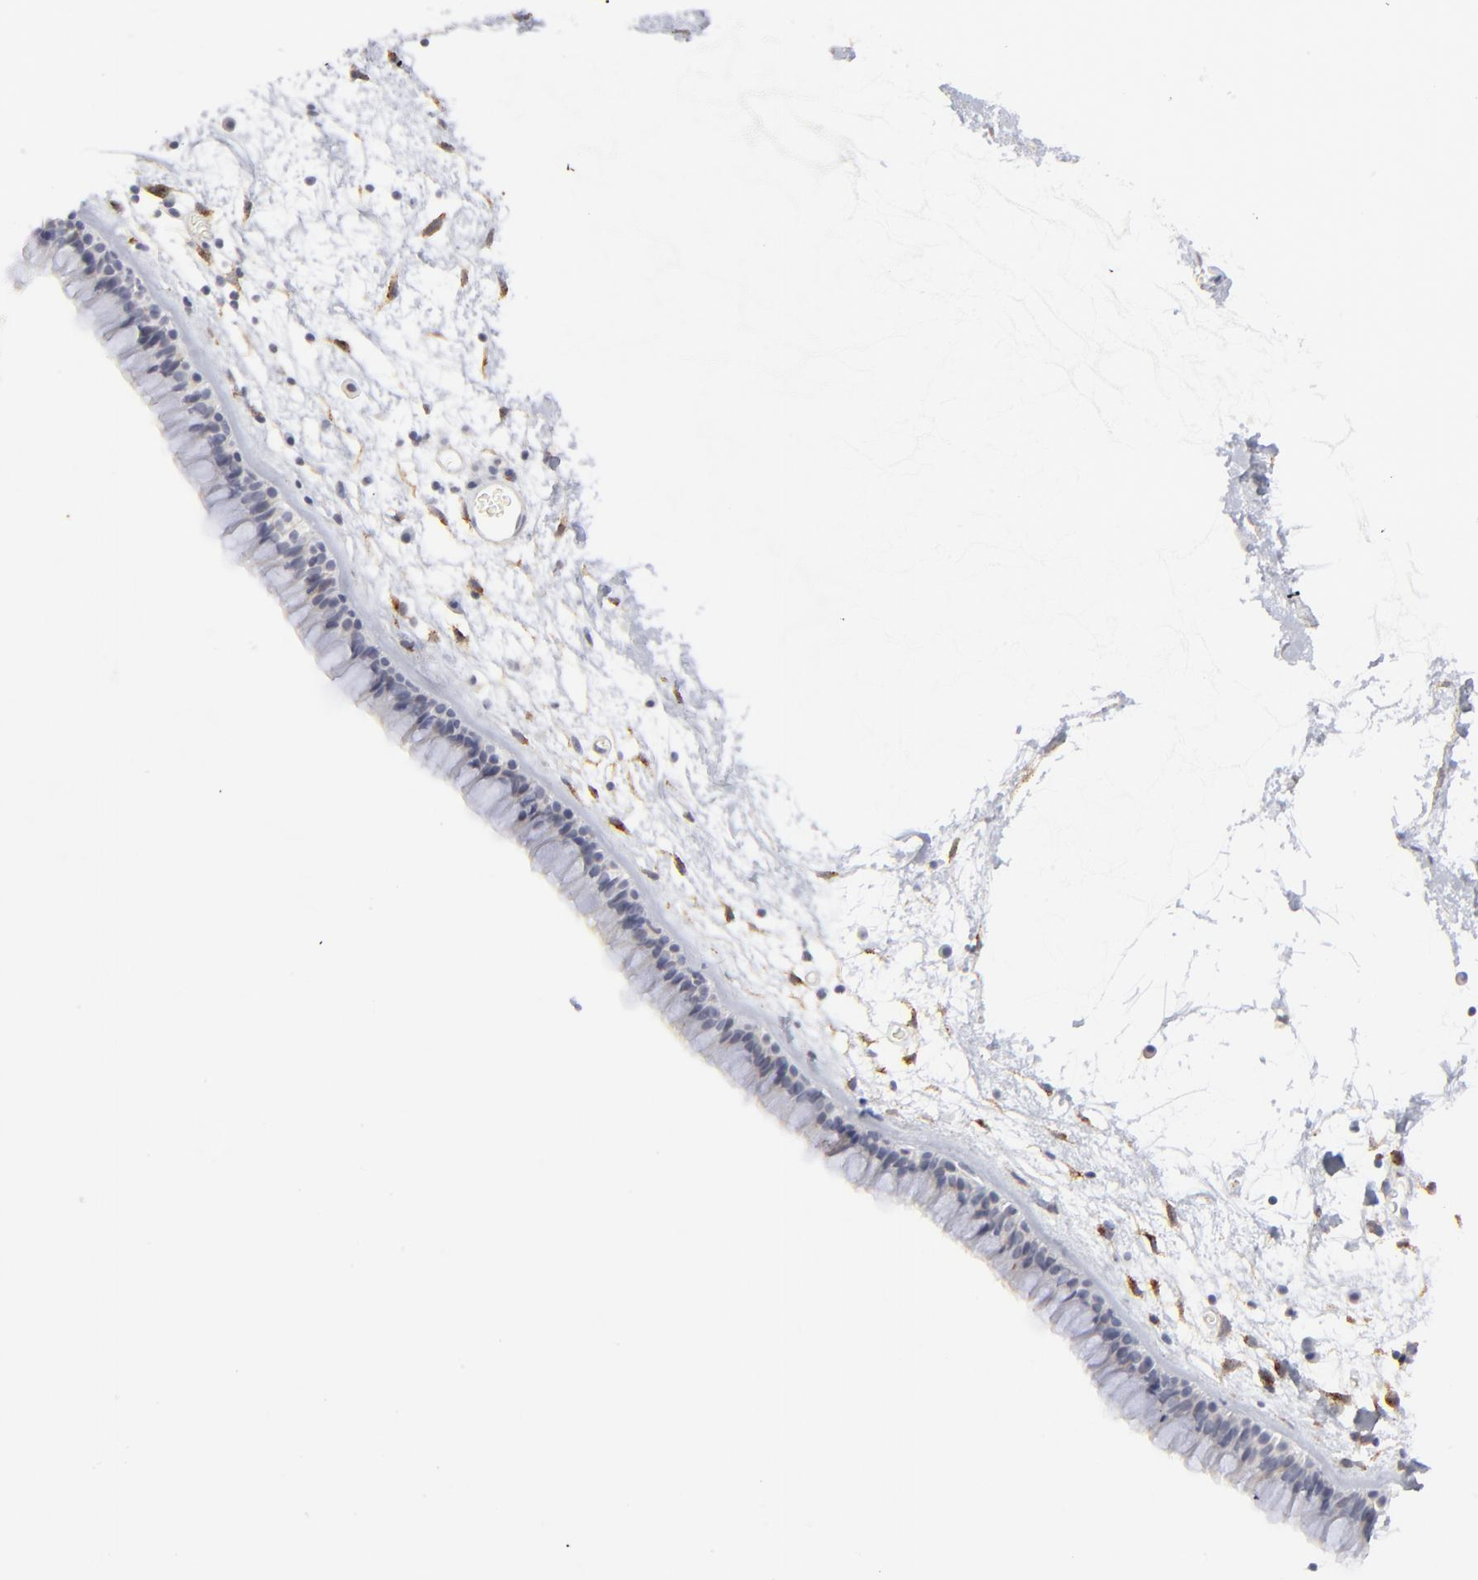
{"staining": {"intensity": "negative", "quantity": "none", "location": "none"}, "tissue": "nasopharynx", "cell_type": "Respiratory epithelial cells", "image_type": "normal", "snomed": [{"axis": "morphology", "description": "Normal tissue, NOS"}, {"axis": "morphology", "description": "Inflammation, NOS"}, {"axis": "topography", "description": "Nasopharynx"}], "caption": "Nasopharynx stained for a protein using immunohistochemistry reveals no expression respiratory epithelial cells.", "gene": "AURKA", "patient": {"sex": "male", "age": 48}}